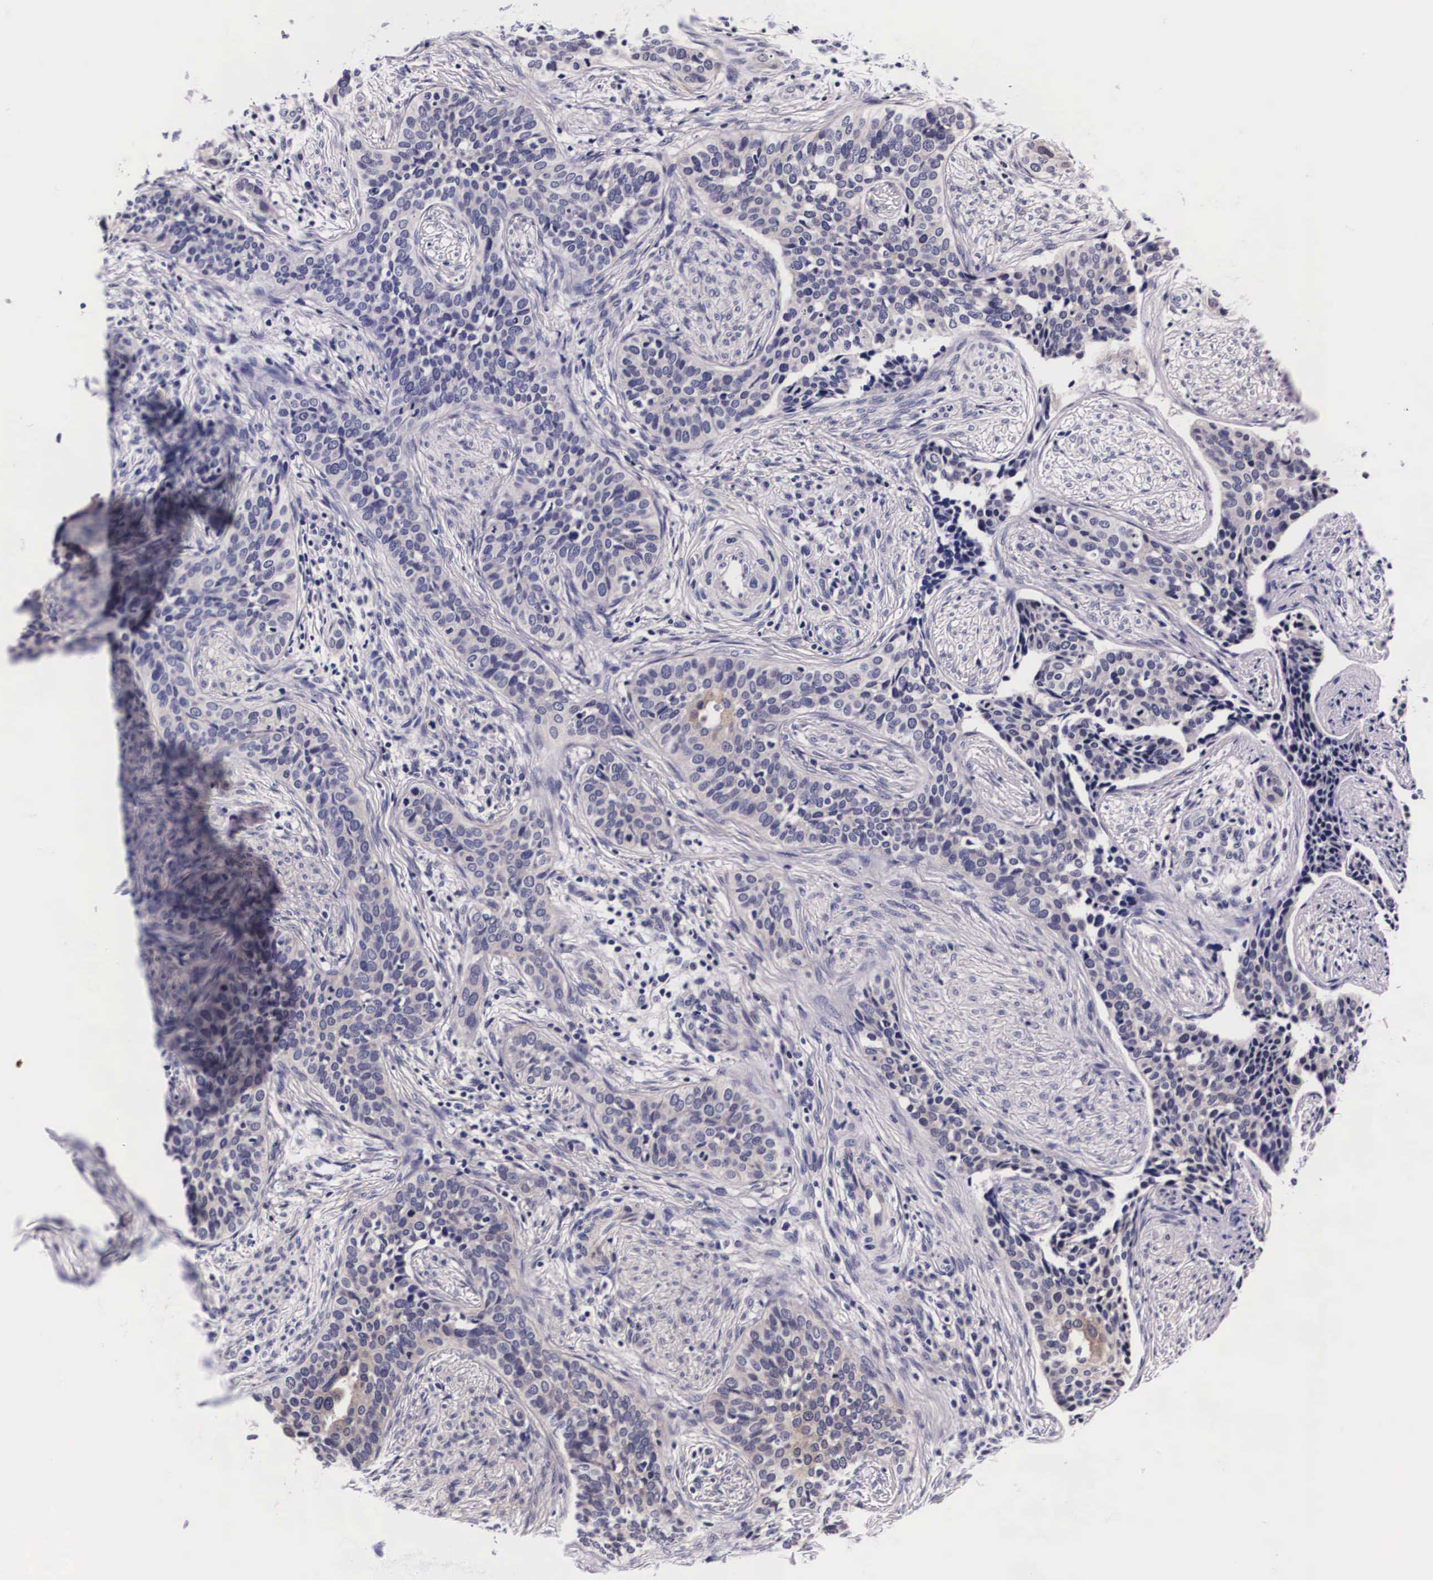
{"staining": {"intensity": "negative", "quantity": "none", "location": "none"}, "tissue": "cervical cancer", "cell_type": "Tumor cells", "image_type": "cancer", "snomed": [{"axis": "morphology", "description": "Squamous cell carcinoma, NOS"}, {"axis": "topography", "description": "Cervix"}], "caption": "An image of squamous cell carcinoma (cervical) stained for a protein displays no brown staining in tumor cells.", "gene": "PHETA2", "patient": {"sex": "female", "age": 31}}